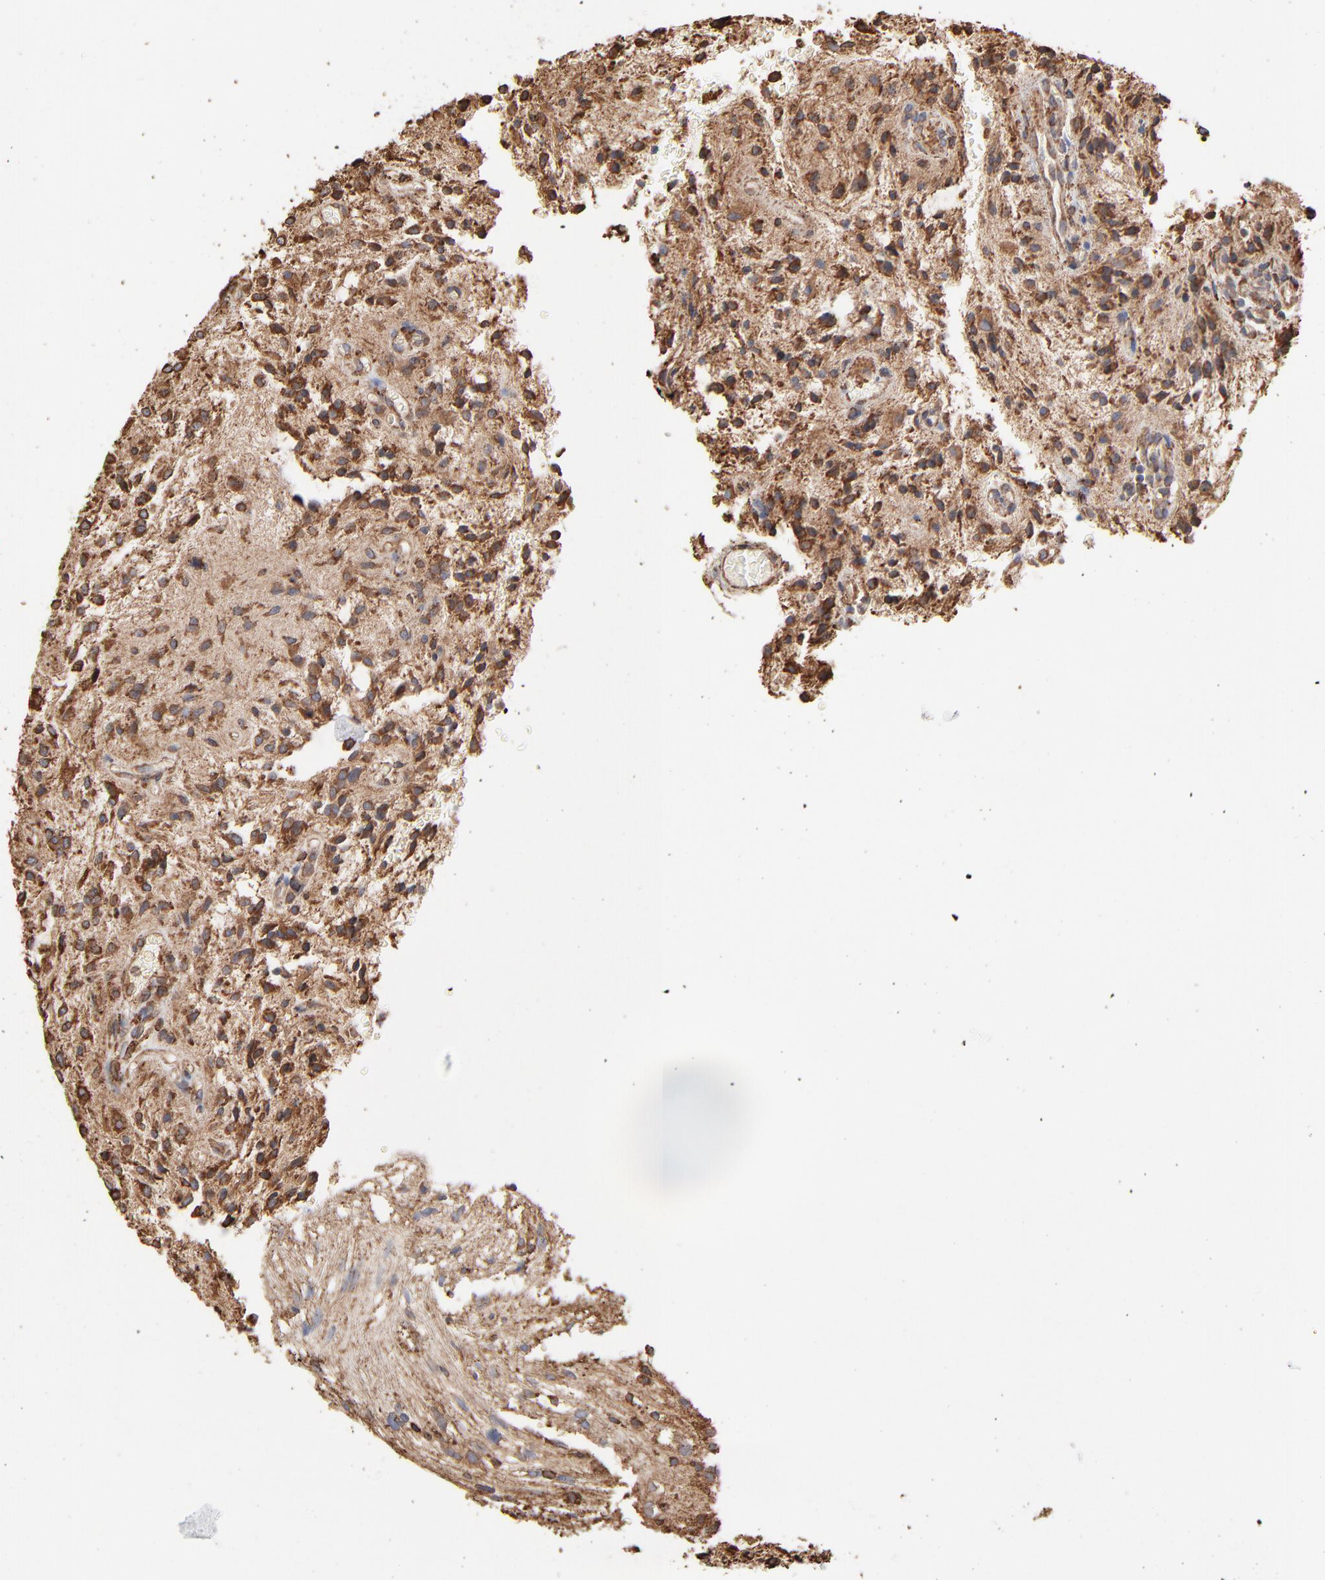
{"staining": {"intensity": "moderate", "quantity": ">75%", "location": "cytoplasmic/membranous"}, "tissue": "glioma", "cell_type": "Tumor cells", "image_type": "cancer", "snomed": [{"axis": "morphology", "description": "Glioma, malignant, NOS"}, {"axis": "topography", "description": "Cerebellum"}], "caption": "This is an image of IHC staining of glioma, which shows moderate expression in the cytoplasmic/membranous of tumor cells.", "gene": "PDIA3", "patient": {"sex": "female", "age": 10}}